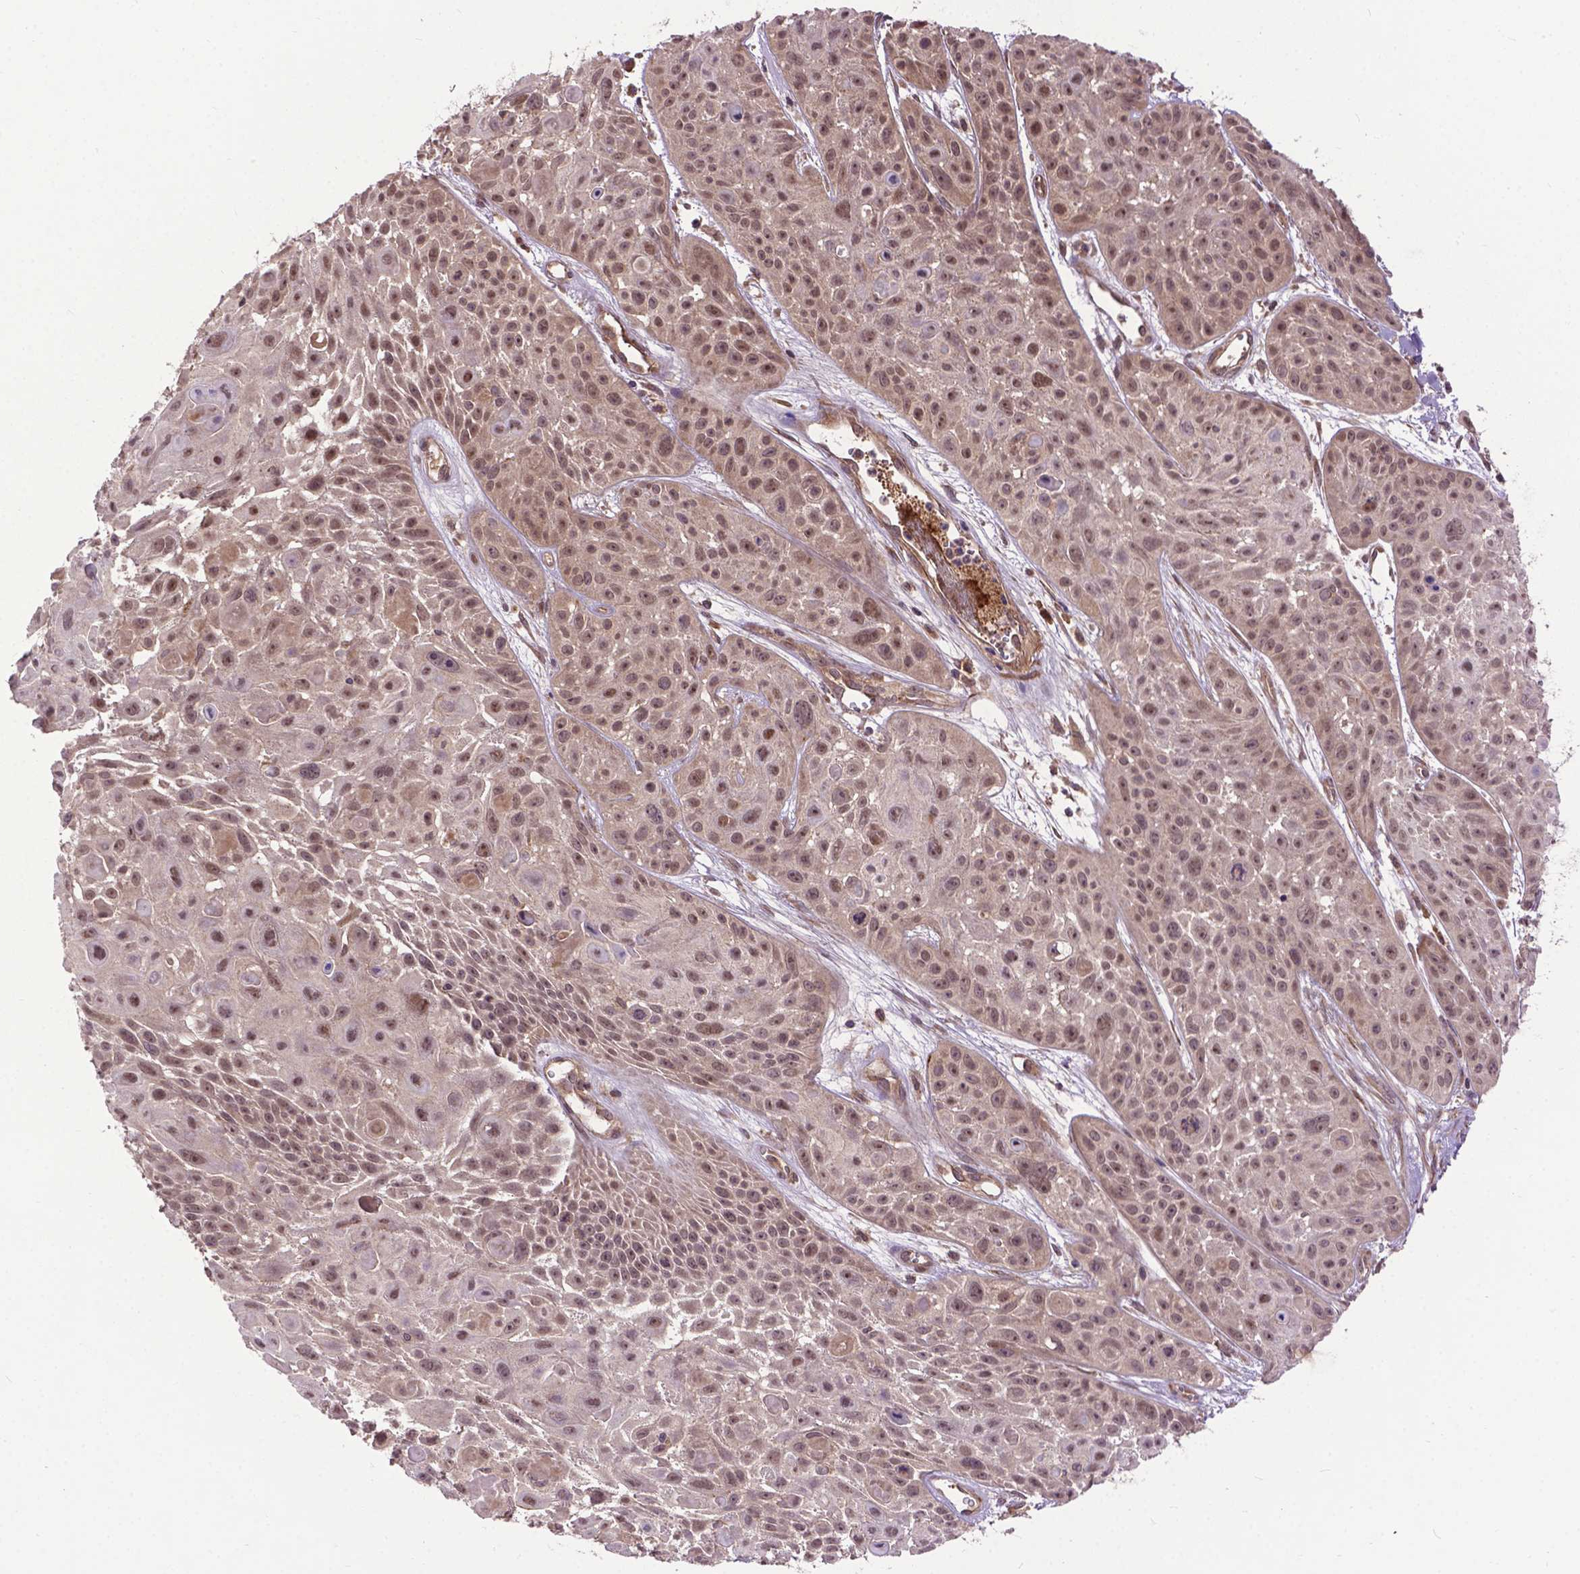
{"staining": {"intensity": "moderate", "quantity": ">75%", "location": "cytoplasmic/membranous,nuclear"}, "tissue": "skin cancer", "cell_type": "Tumor cells", "image_type": "cancer", "snomed": [{"axis": "morphology", "description": "Squamous cell carcinoma, NOS"}, {"axis": "topography", "description": "Skin"}, {"axis": "topography", "description": "Anal"}], "caption": "The micrograph shows a brown stain indicating the presence of a protein in the cytoplasmic/membranous and nuclear of tumor cells in squamous cell carcinoma (skin).", "gene": "ZNF616", "patient": {"sex": "female", "age": 75}}